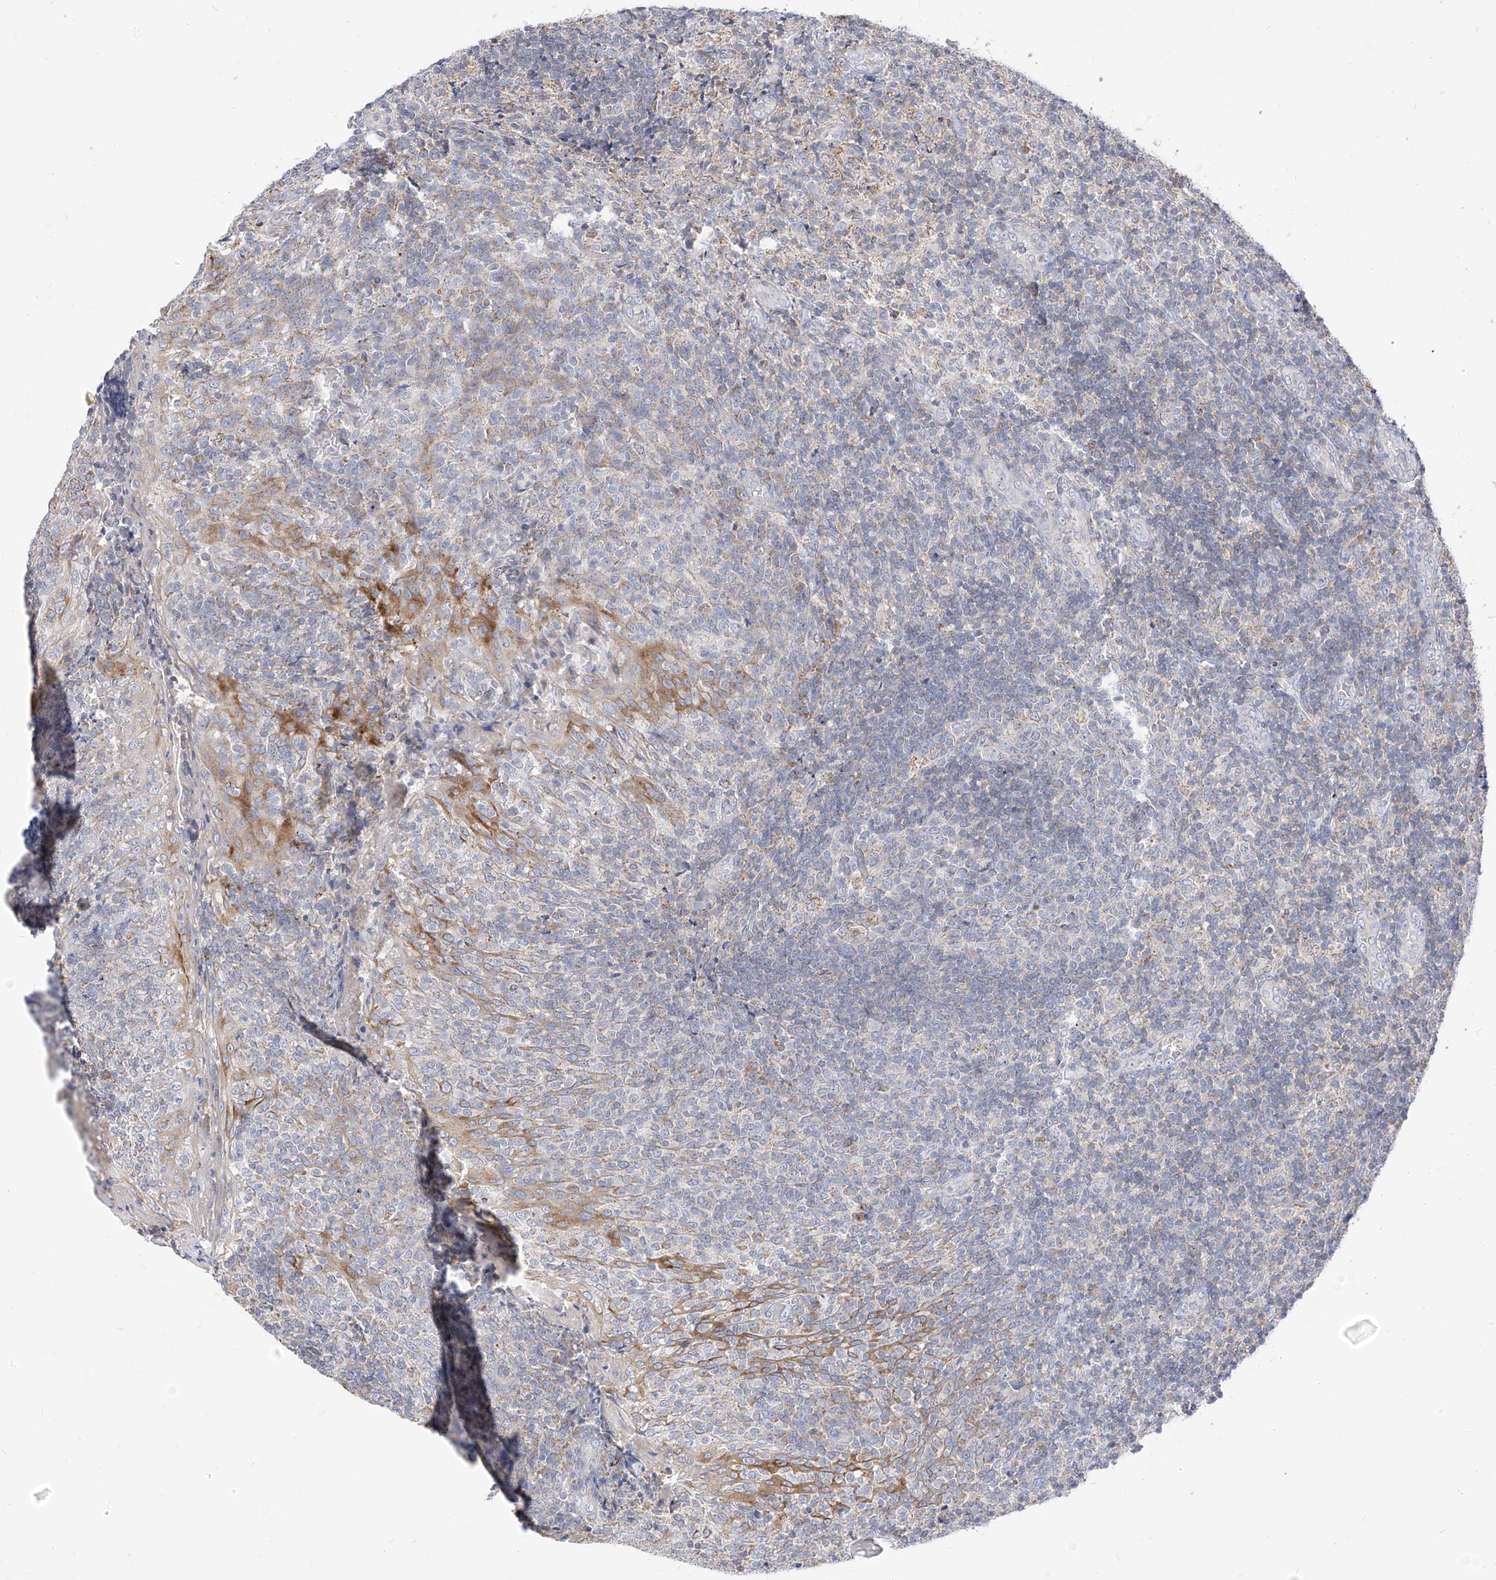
{"staining": {"intensity": "weak", "quantity": "<25%", "location": "cytoplasmic/membranous"}, "tissue": "tonsil", "cell_type": "Germinal center cells", "image_type": "normal", "snomed": [{"axis": "morphology", "description": "Normal tissue, NOS"}, {"axis": "topography", "description": "Tonsil"}], "caption": "Tonsil was stained to show a protein in brown. There is no significant positivity in germinal center cells. (DAB (3,3'-diaminobenzidine) immunohistochemistry visualized using brightfield microscopy, high magnification).", "gene": "RASA2", "patient": {"sex": "female", "age": 19}}